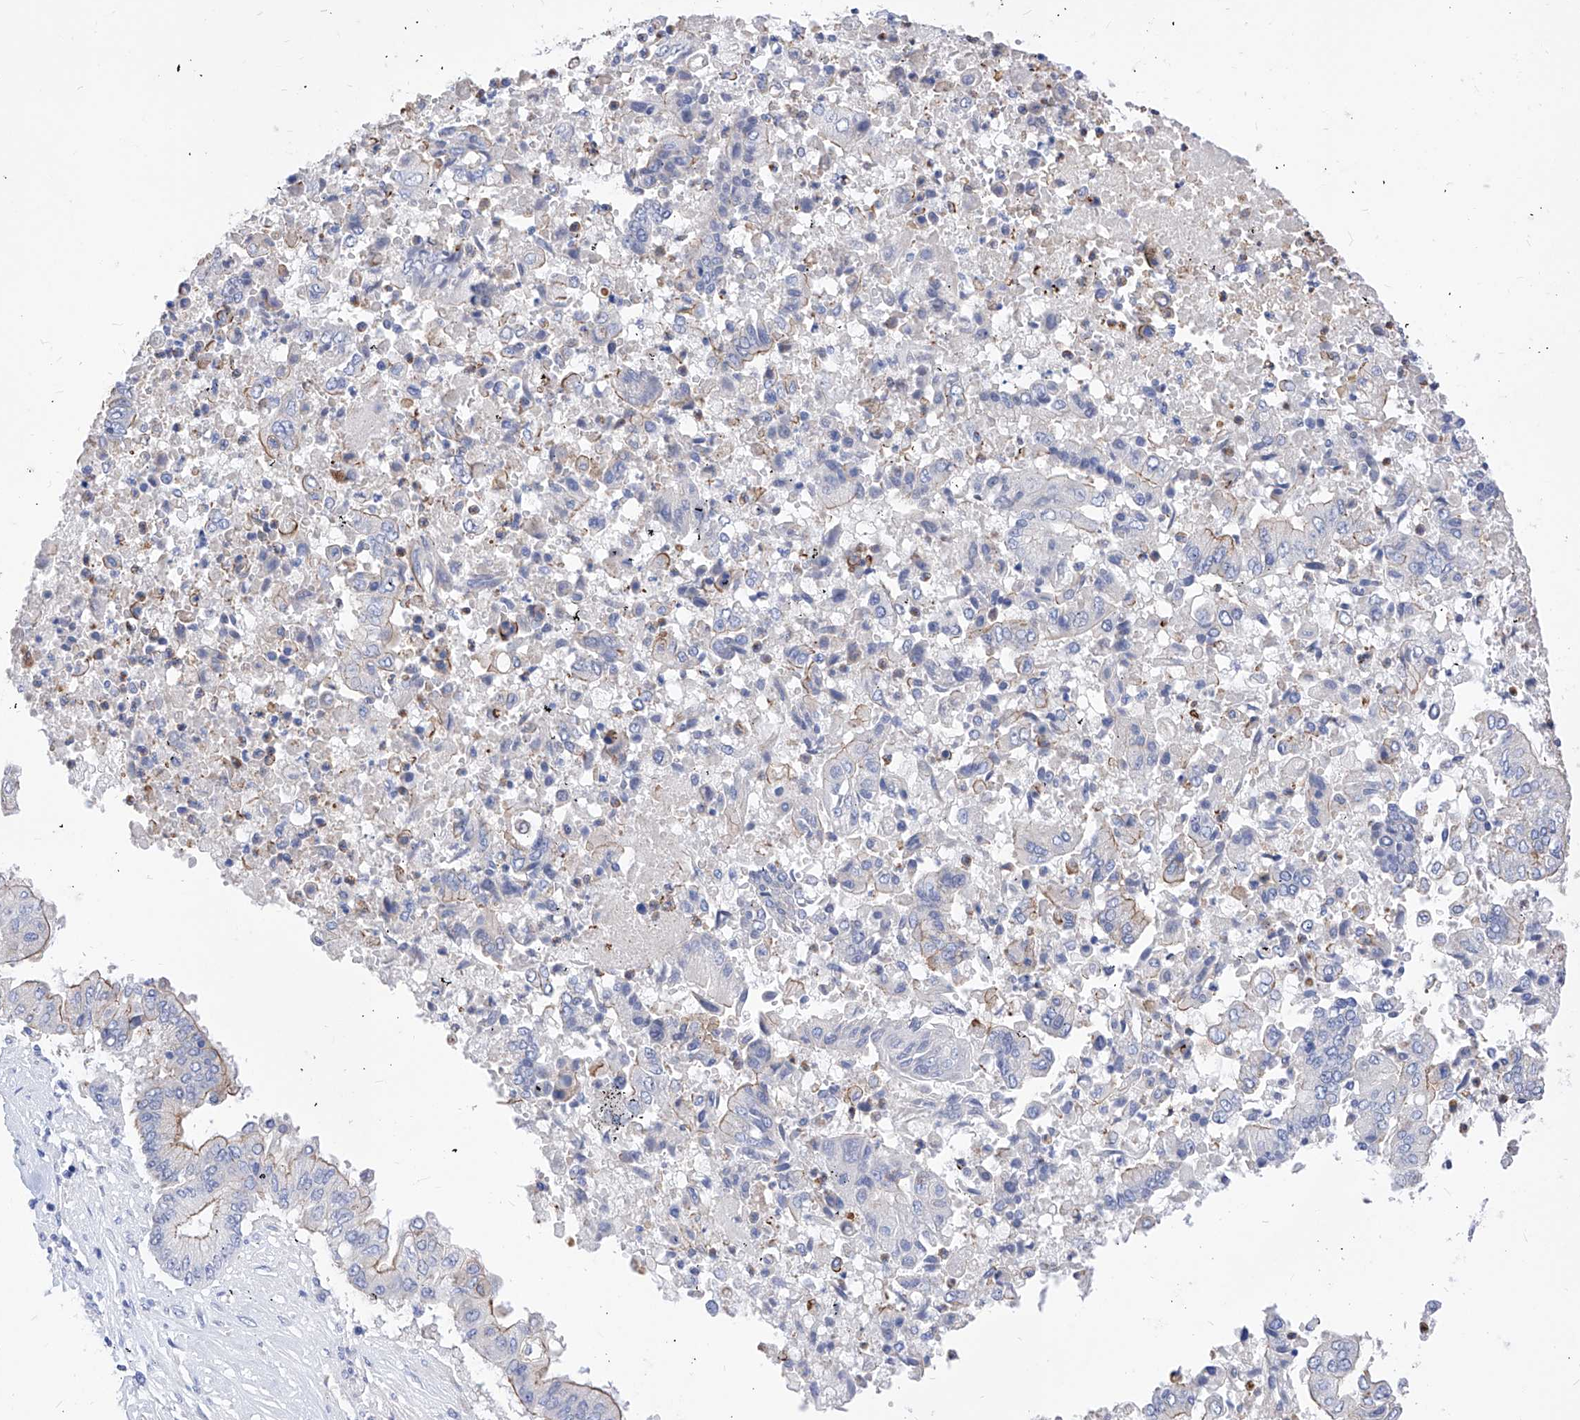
{"staining": {"intensity": "weak", "quantity": "<25%", "location": "cytoplasmic/membranous"}, "tissue": "pancreatic cancer", "cell_type": "Tumor cells", "image_type": "cancer", "snomed": [{"axis": "morphology", "description": "Adenocarcinoma, NOS"}, {"axis": "topography", "description": "Pancreas"}], "caption": "There is no significant expression in tumor cells of adenocarcinoma (pancreatic).", "gene": "VAX1", "patient": {"sex": "female", "age": 77}}